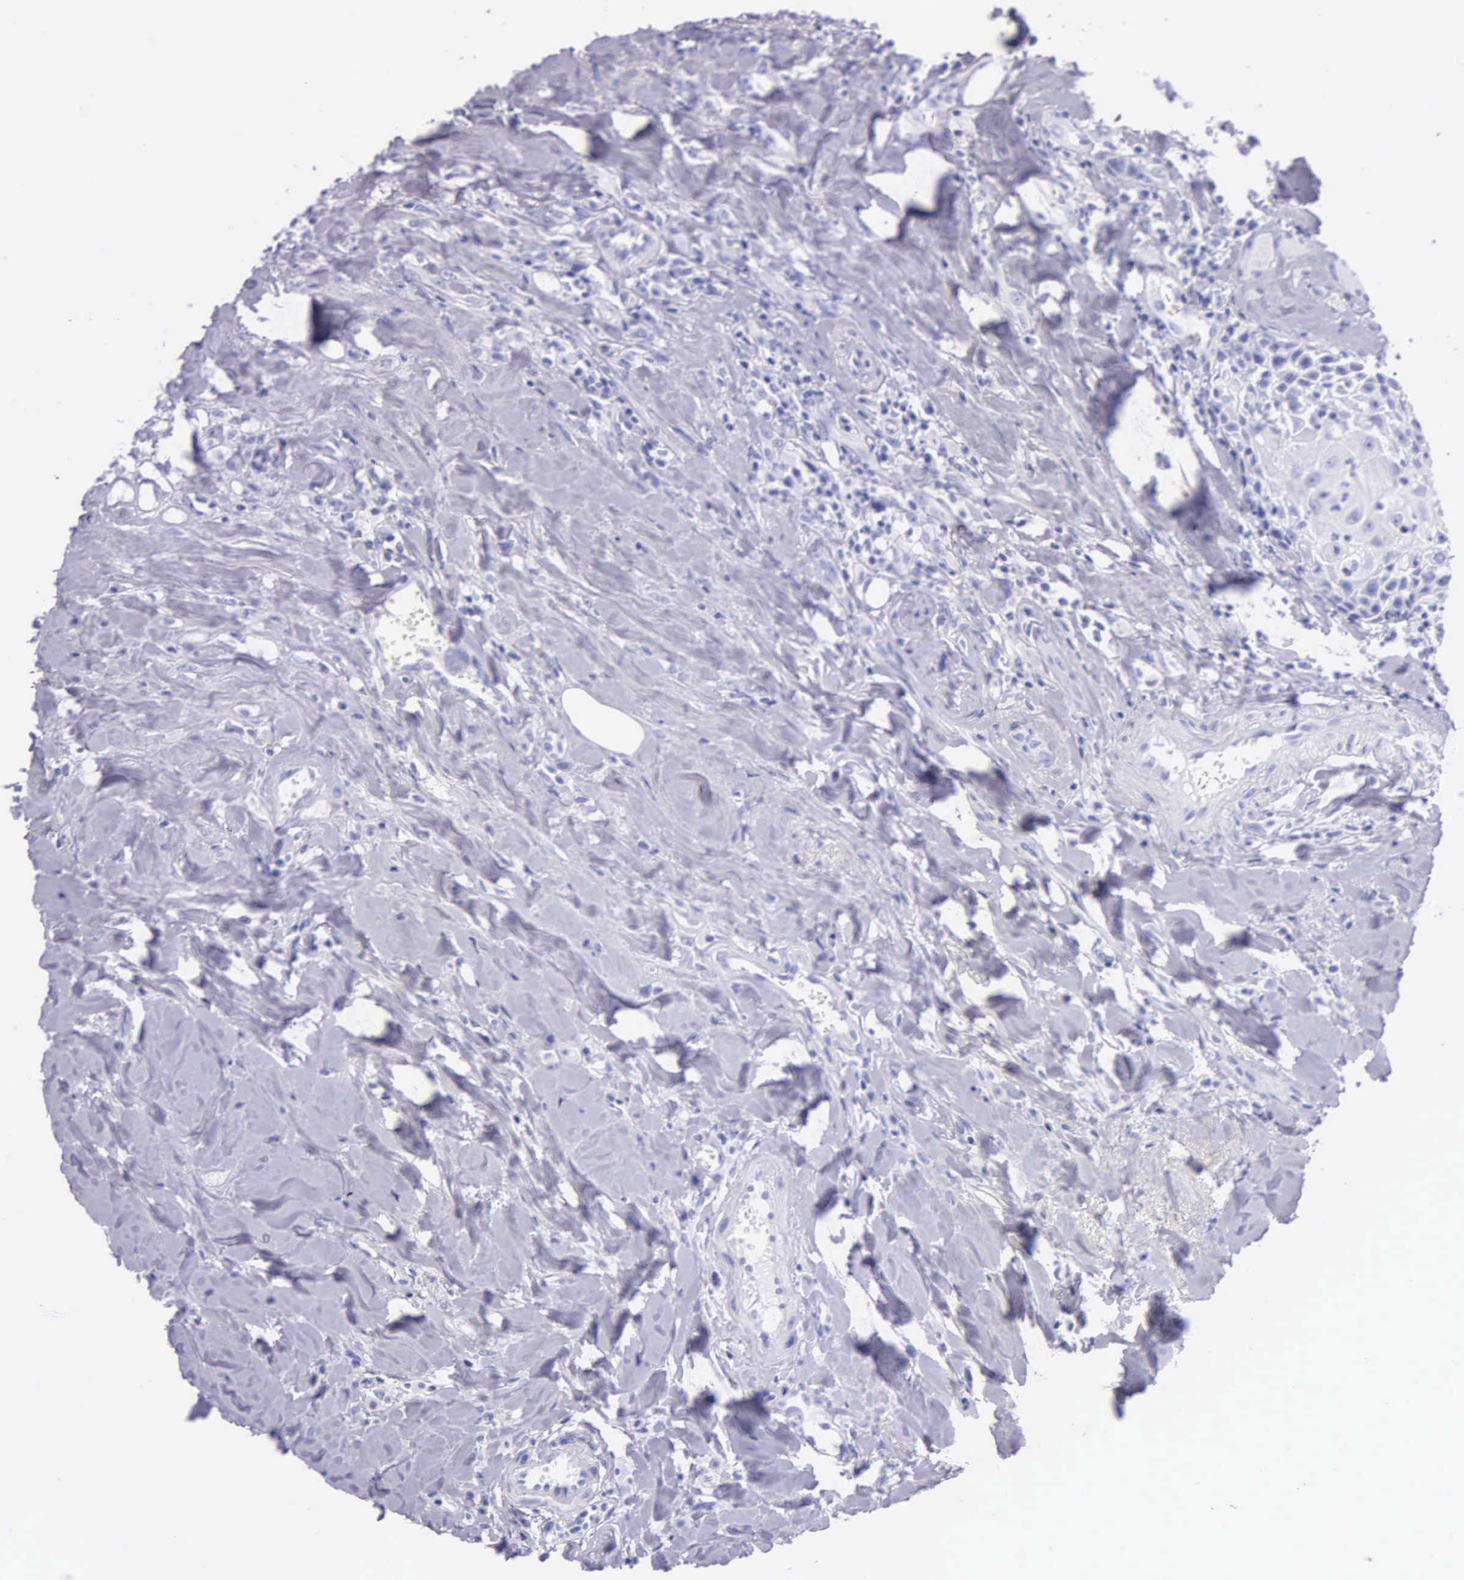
{"staining": {"intensity": "negative", "quantity": "none", "location": "none"}, "tissue": "head and neck cancer", "cell_type": "Tumor cells", "image_type": "cancer", "snomed": [{"axis": "morphology", "description": "Squamous cell carcinoma, NOS"}, {"axis": "topography", "description": "Oral tissue"}, {"axis": "topography", "description": "Head-Neck"}], "caption": "High power microscopy photomicrograph of an immunohistochemistry photomicrograph of head and neck cancer (squamous cell carcinoma), revealing no significant expression in tumor cells.", "gene": "KLK3", "patient": {"sex": "female", "age": 82}}